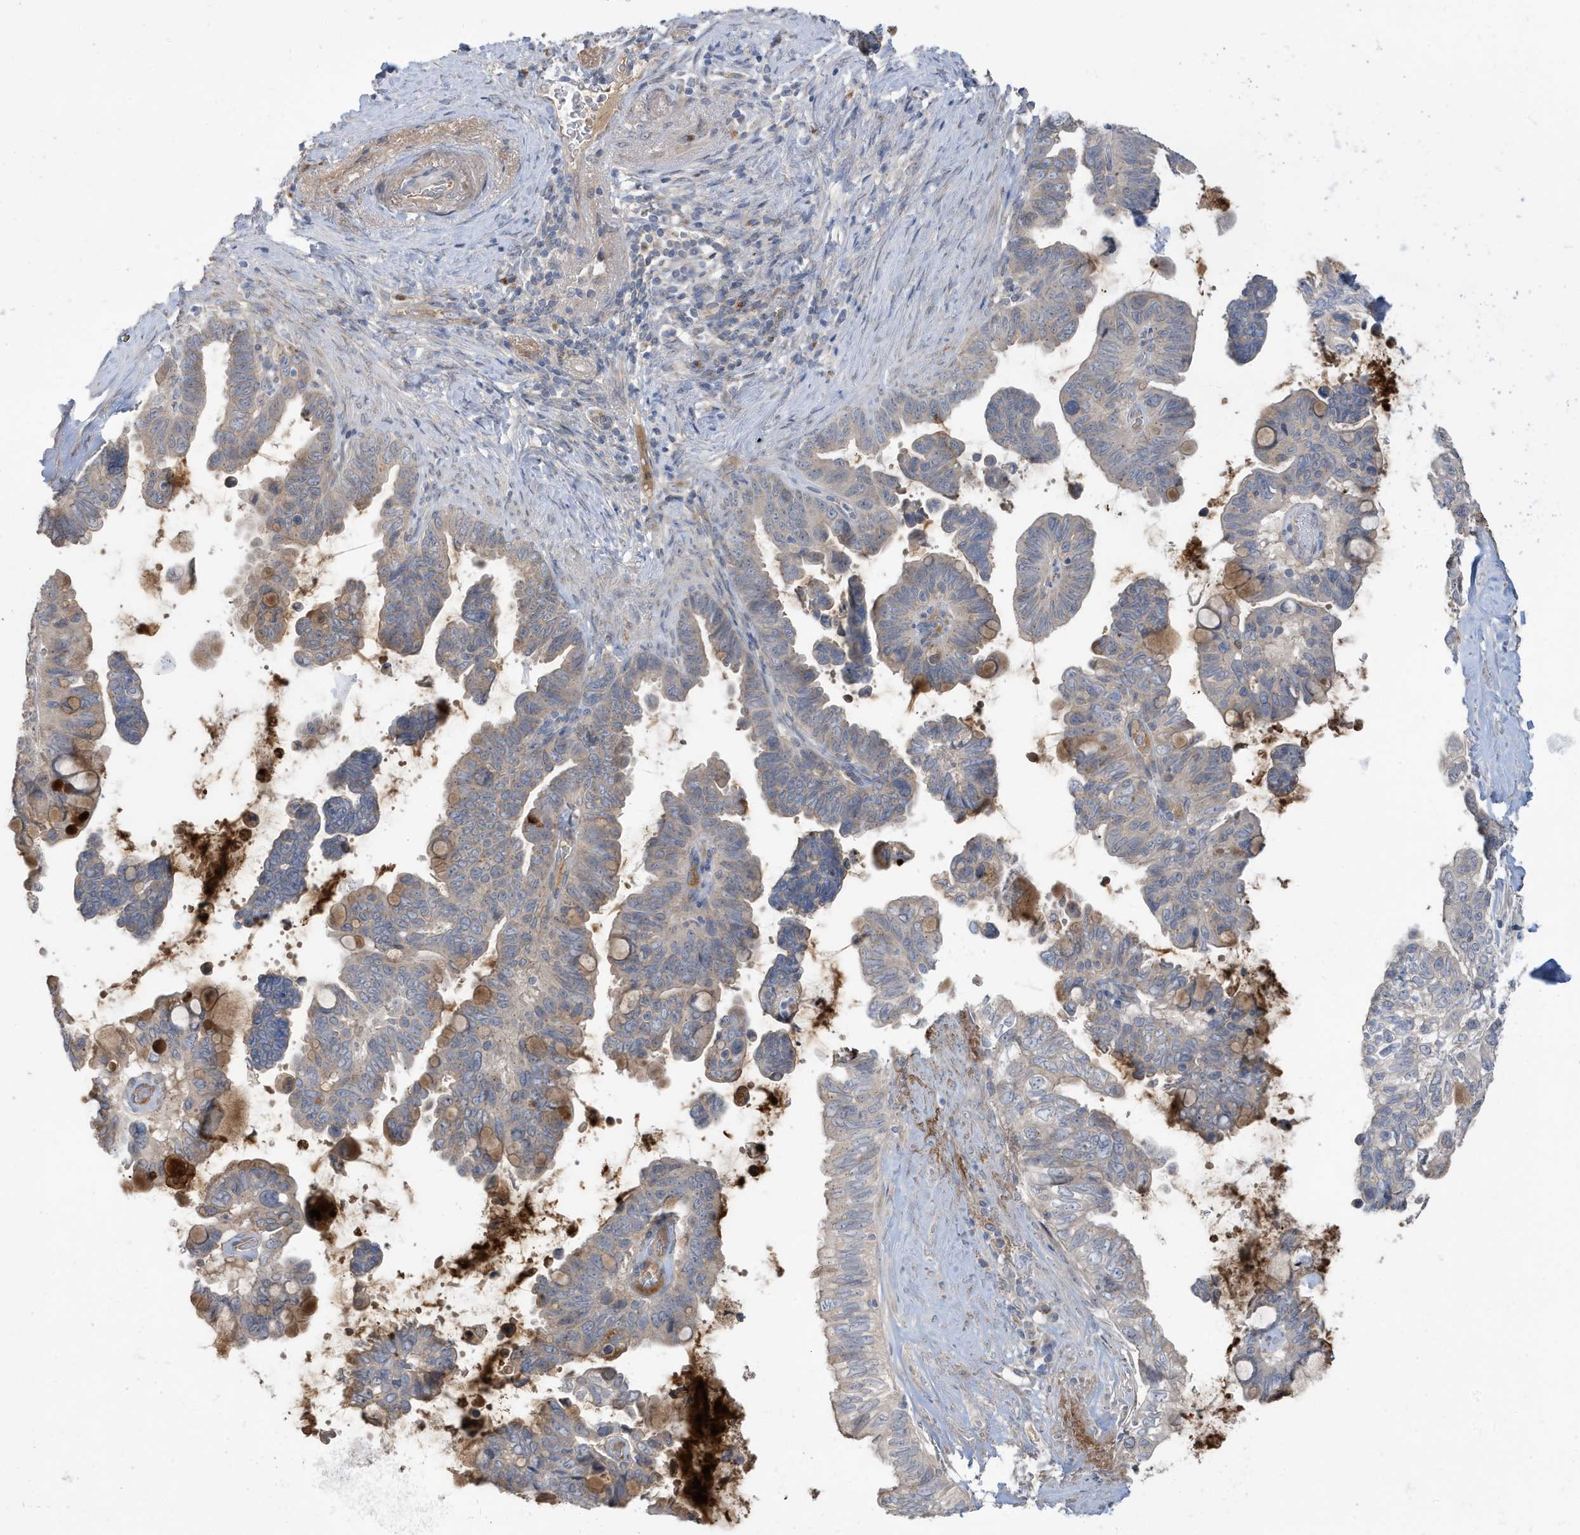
{"staining": {"intensity": "weak", "quantity": "<25%", "location": "cytoplasmic/membranous"}, "tissue": "pancreatic cancer", "cell_type": "Tumor cells", "image_type": "cancer", "snomed": [{"axis": "morphology", "description": "Adenocarcinoma, NOS"}, {"axis": "topography", "description": "Pancreas"}], "caption": "A micrograph of human pancreatic cancer (adenocarcinoma) is negative for staining in tumor cells.", "gene": "LAPTM4A", "patient": {"sex": "female", "age": 72}}